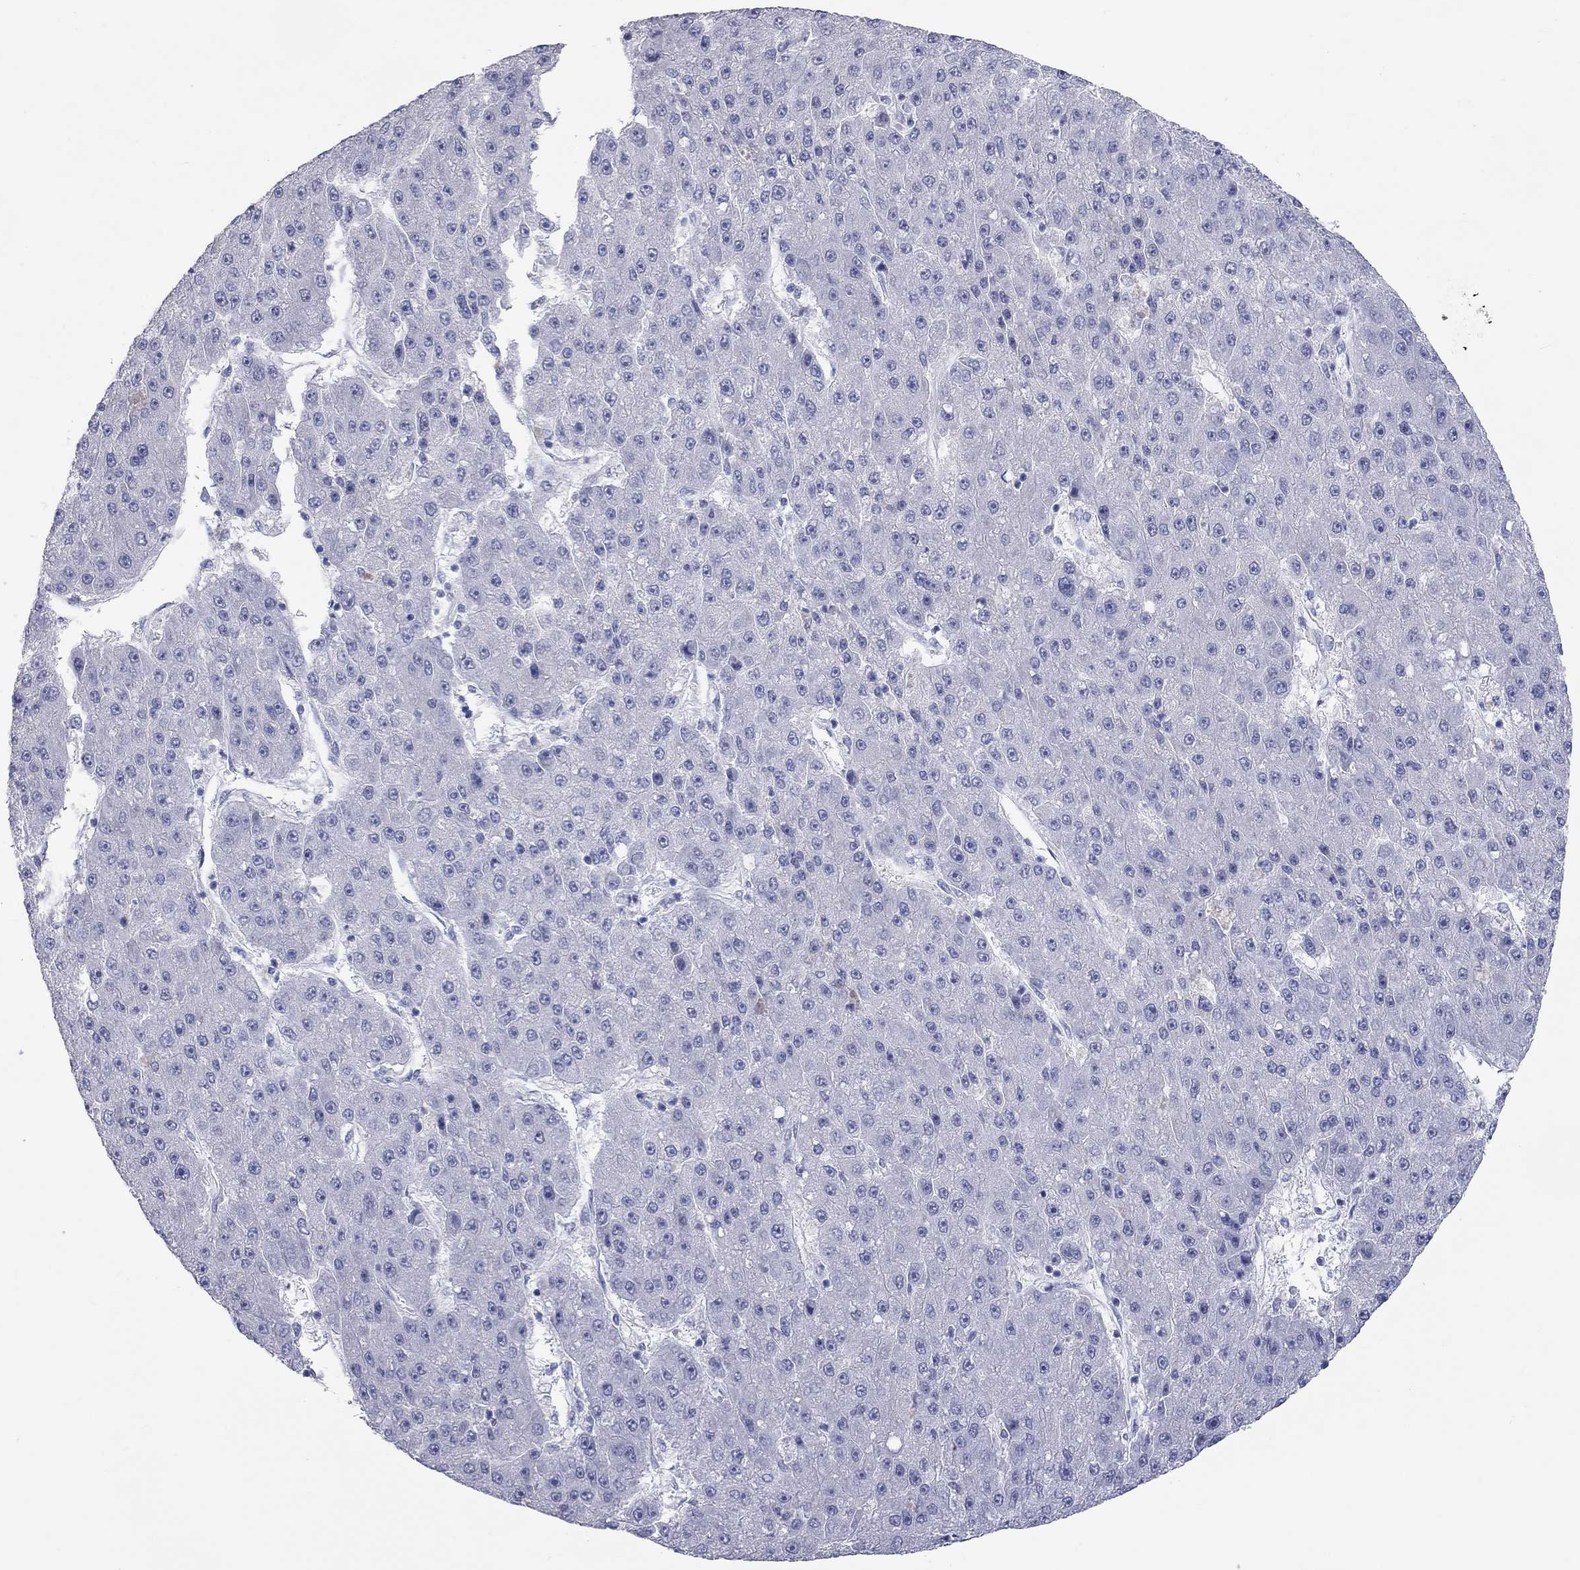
{"staining": {"intensity": "negative", "quantity": "none", "location": "none"}, "tissue": "liver cancer", "cell_type": "Tumor cells", "image_type": "cancer", "snomed": [{"axis": "morphology", "description": "Carcinoma, Hepatocellular, NOS"}, {"axis": "topography", "description": "Liver"}], "caption": "Human hepatocellular carcinoma (liver) stained for a protein using IHC reveals no positivity in tumor cells.", "gene": "PCDHGC5", "patient": {"sex": "male", "age": 67}}